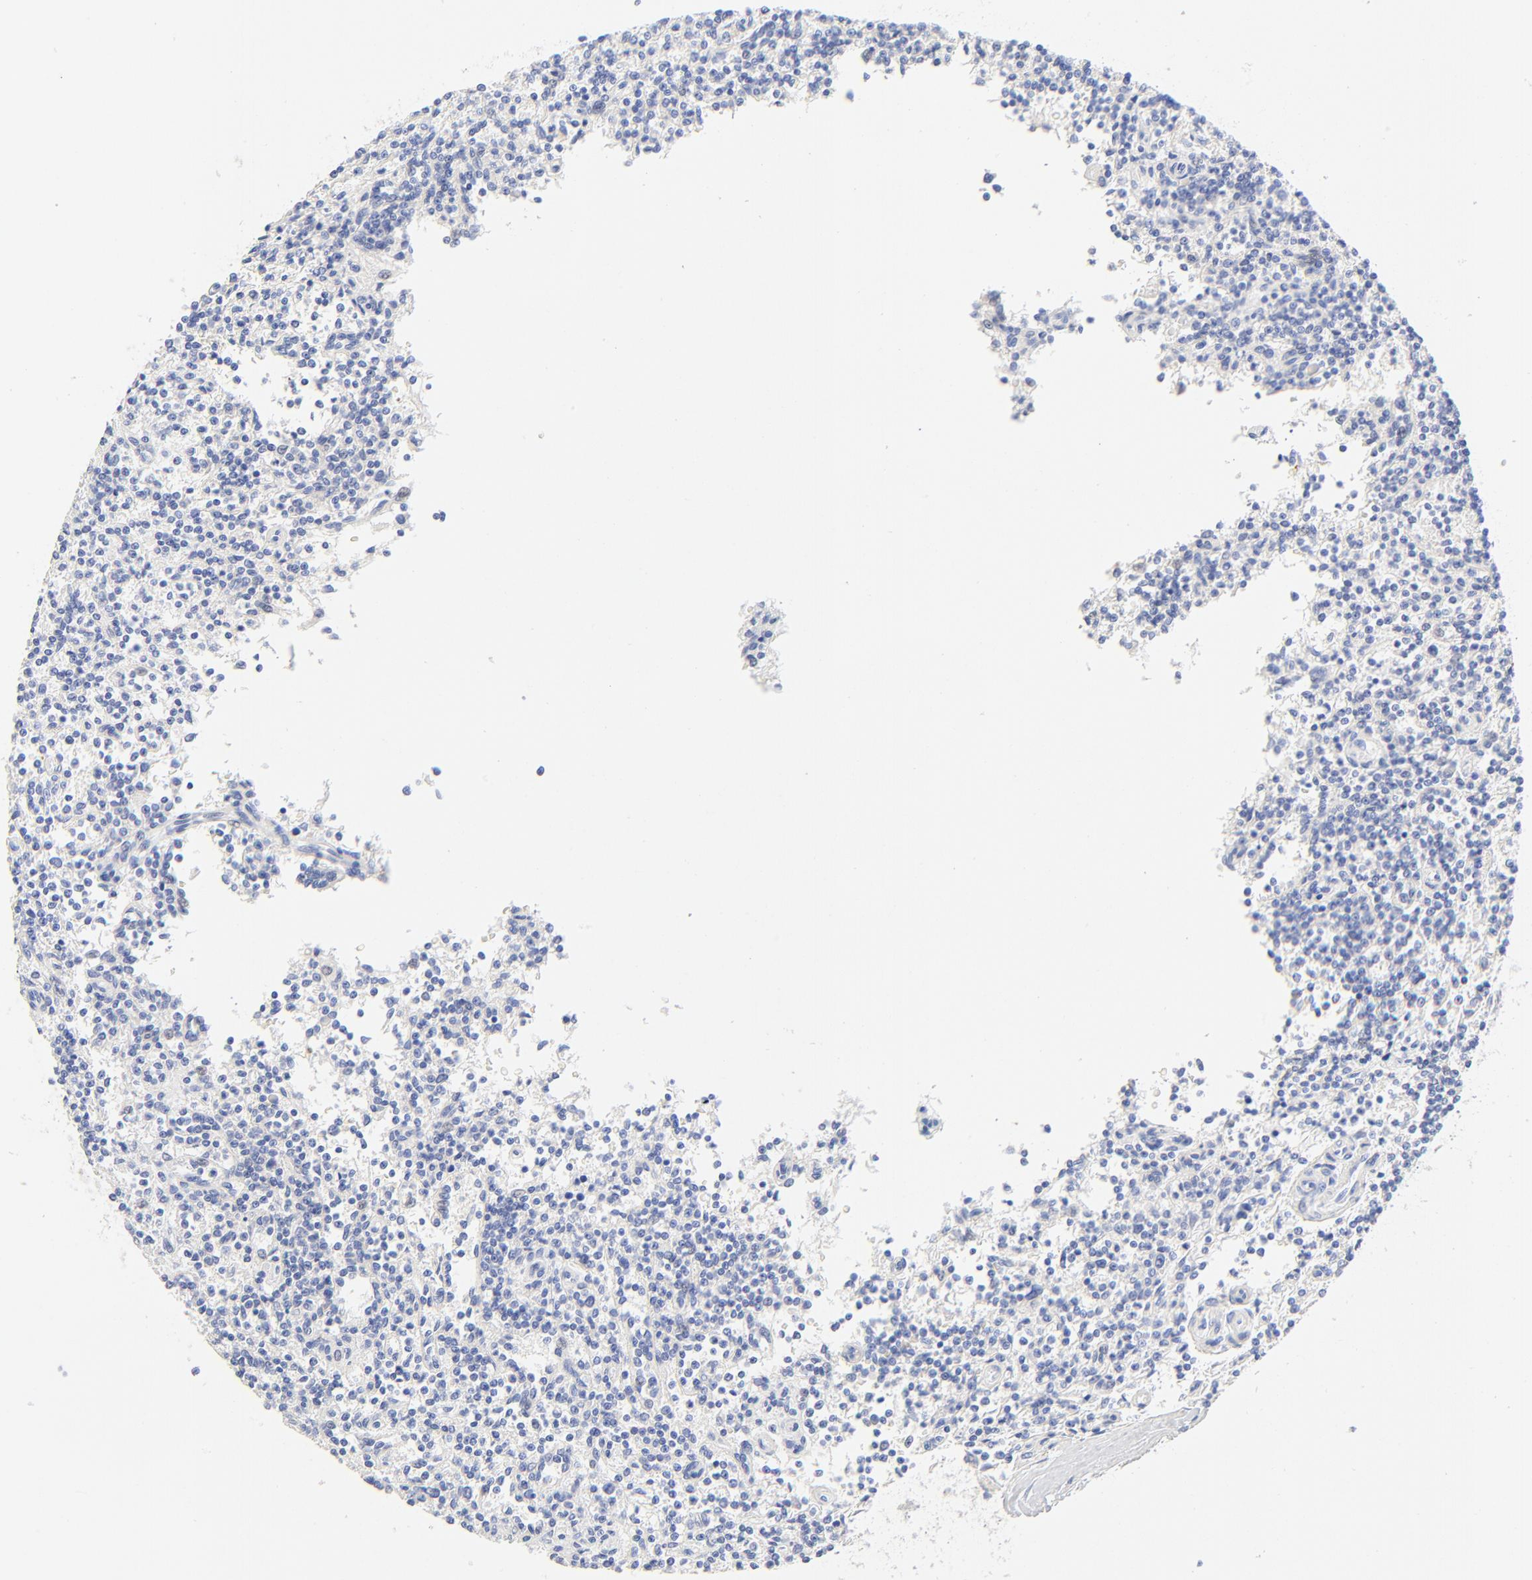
{"staining": {"intensity": "negative", "quantity": "none", "location": "none"}, "tissue": "lymphoma", "cell_type": "Tumor cells", "image_type": "cancer", "snomed": [{"axis": "morphology", "description": "Malignant lymphoma, non-Hodgkin's type, Low grade"}, {"axis": "topography", "description": "Spleen"}], "caption": "The image shows no significant expression in tumor cells of low-grade malignant lymphoma, non-Hodgkin's type. Nuclei are stained in blue.", "gene": "SULT4A1", "patient": {"sex": "male", "age": 73}}